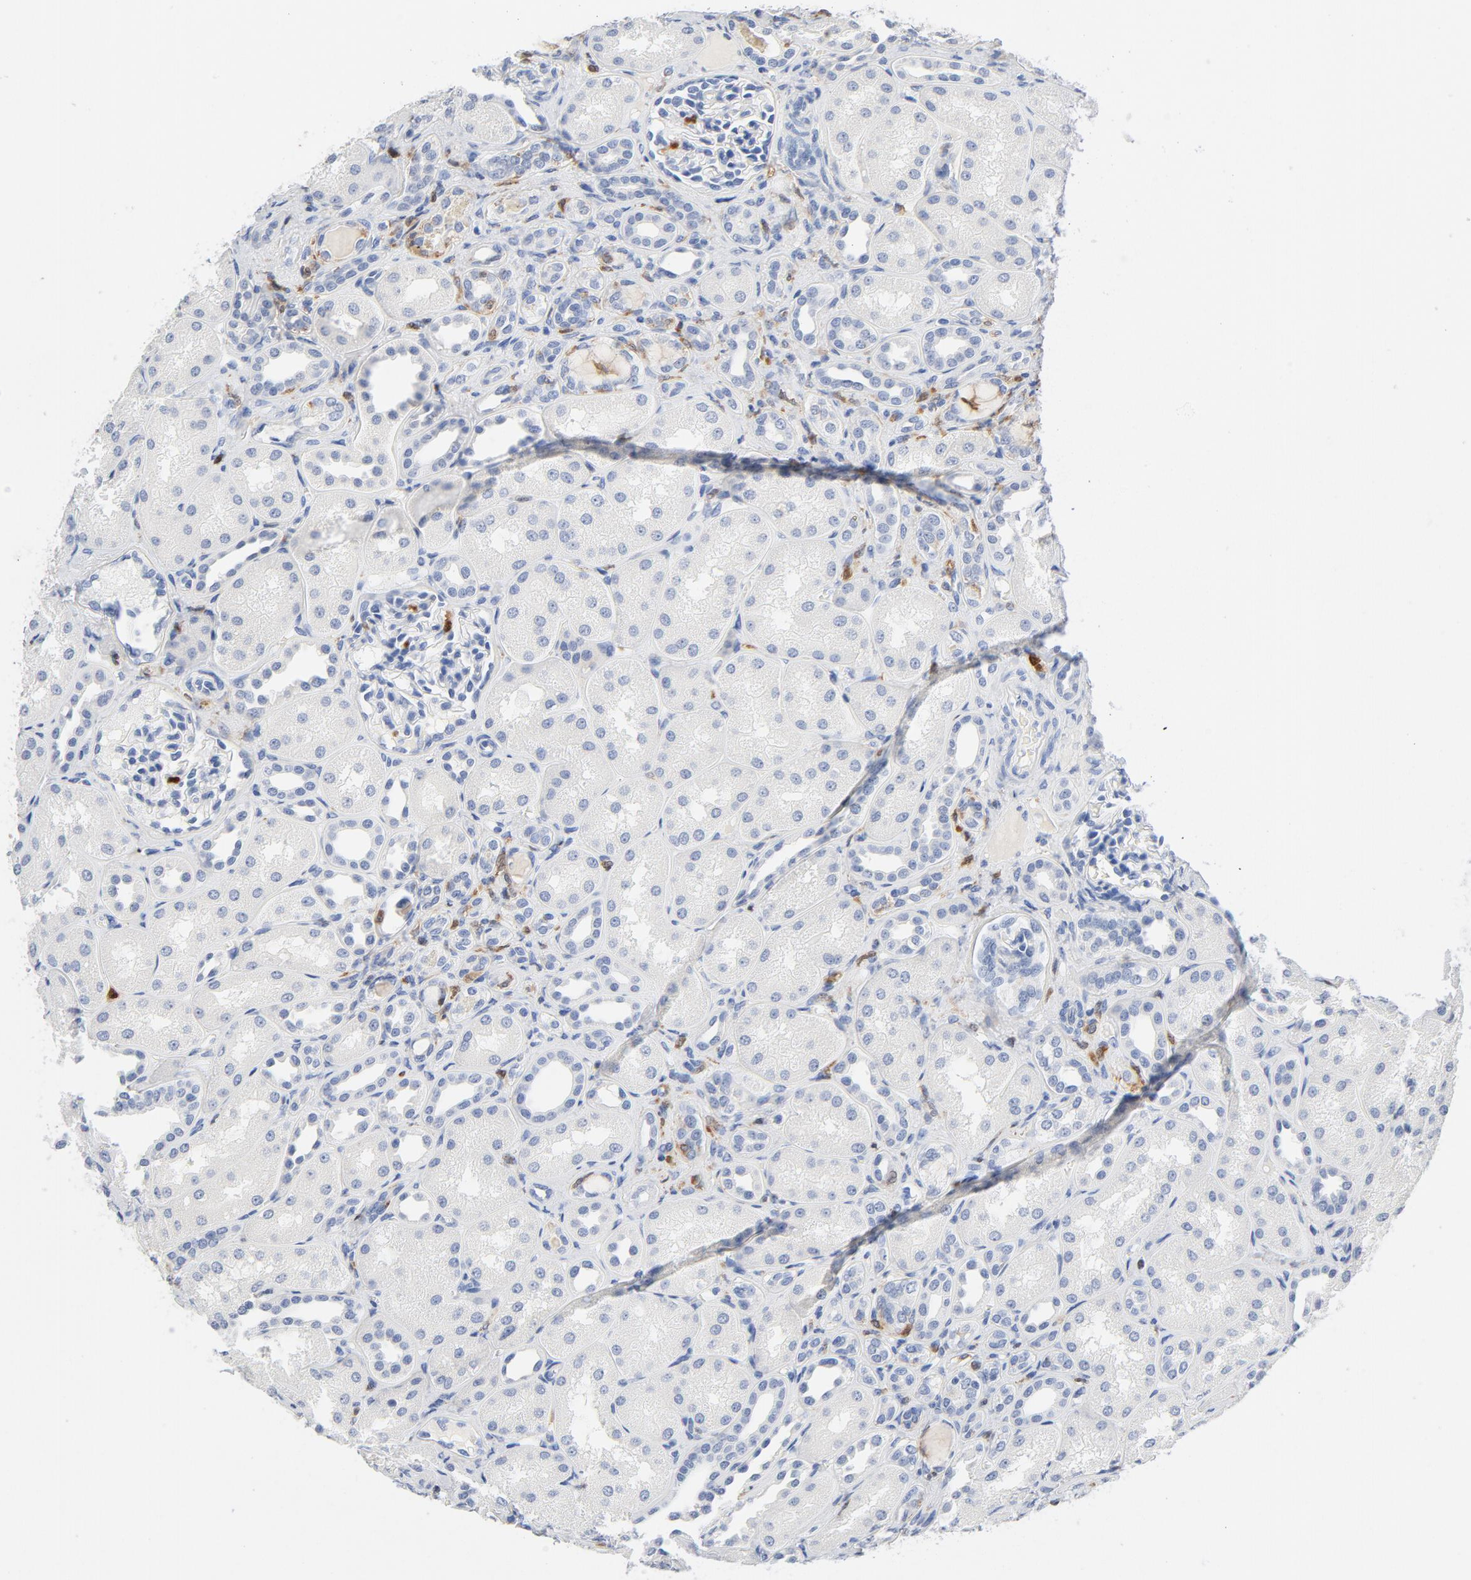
{"staining": {"intensity": "negative", "quantity": "none", "location": "none"}, "tissue": "kidney", "cell_type": "Cells in glomeruli", "image_type": "normal", "snomed": [{"axis": "morphology", "description": "Normal tissue, NOS"}, {"axis": "topography", "description": "Kidney"}], "caption": "Histopathology image shows no significant protein positivity in cells in glomeruli of benign kidney. The staining was performed using DAB to visualize the protein expression in brown, while the nuclei were stained in blue with hematoxylin (Magnification: 20x).", "gene": "NCF1", "patient": {"sex": "male", "age": 7}}